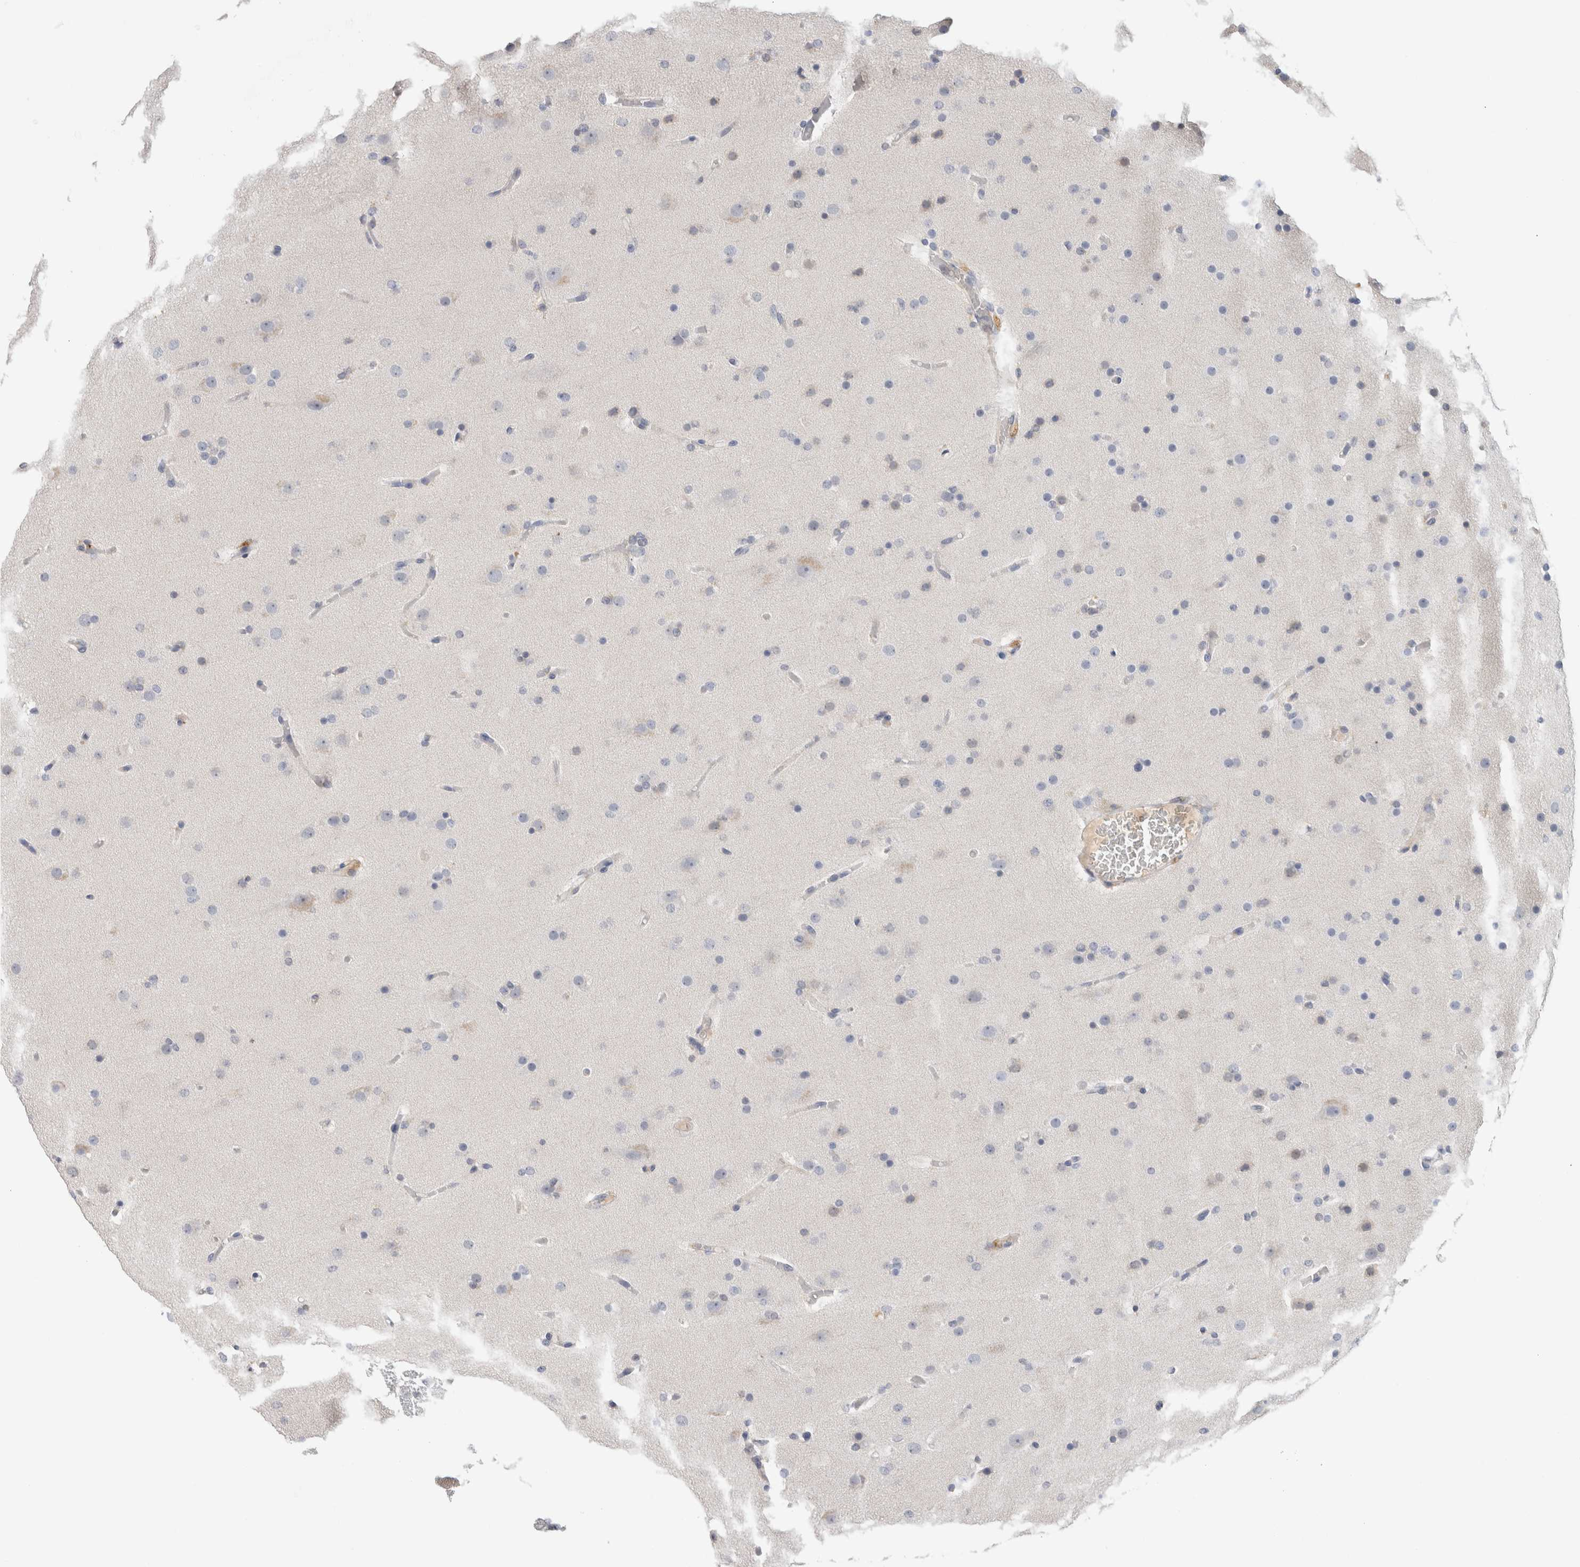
{"staining": {"intensity": "negative", "quantity": "none", "location": "none"}, "tissue": "glioma", "cell_type": "Tumor cells", "image_type": "cancer", "snomed": [{"axis": "morphology", "description": "Glioma, malignant, High grade"}, {"axis": "topography", "description": "Cerebral cortex"}], "caption": "The immunohistochemistry micrograph has no significant expression in tumor cells of glioma tissue. (Stains: DAB (3,3'-diaminobenzidine) immunohistochemistry (IHC) with hematoxylin counter stain, Microscopy: brightfield microscopy at high magnification).", "gene": "SCGB1A1", "patient": {"sex": "female", "age": 36}}